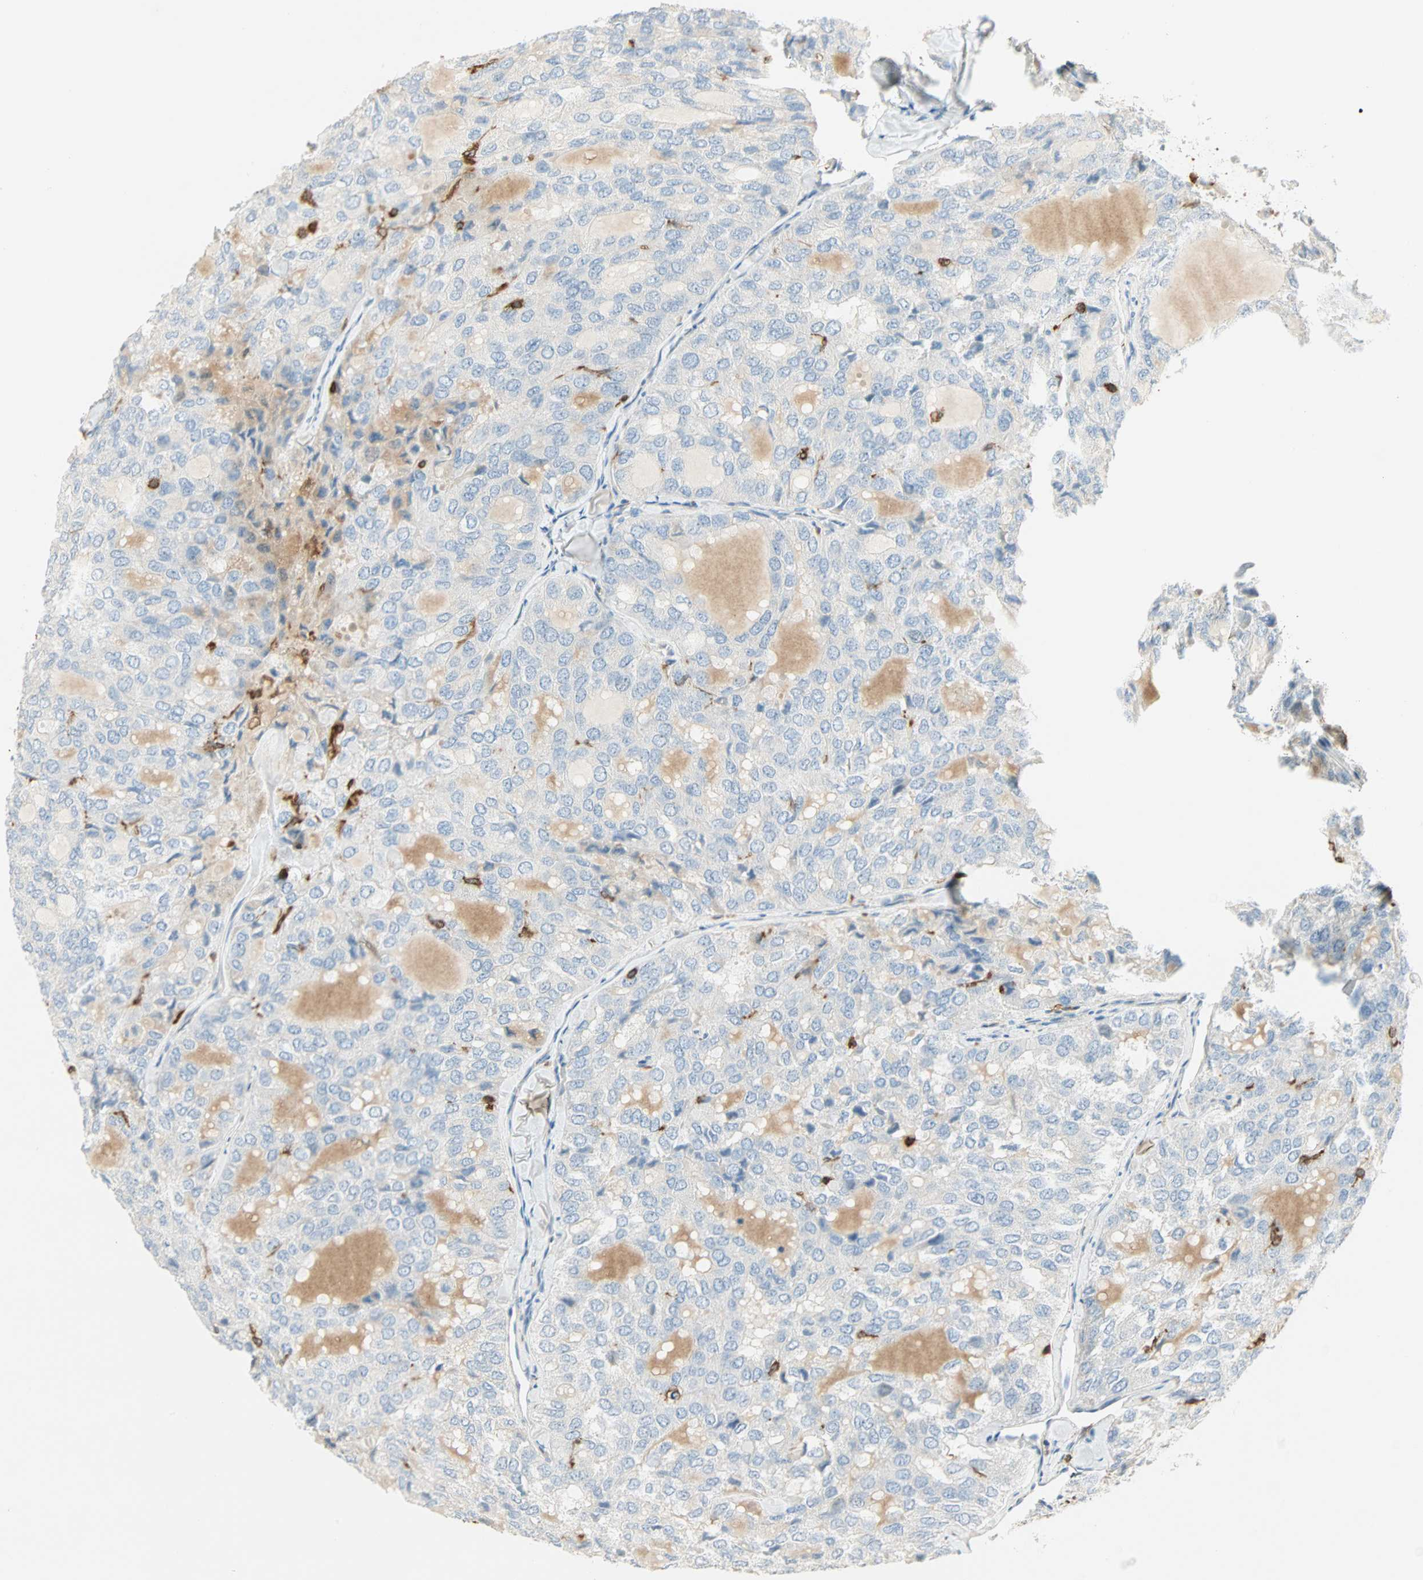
{"staining": {"intensity": "negative", "quantity": "none", "location": "none"}, "tissue": "thyroid cancer", "cell_type": "Tumor cells", "image_type": "cancer", "snomed": [{"axis": "morphology", "description": "Follicular adenoma carcinoma, NOS"}, {"axis": "topography", "description": "Thyroid gland"}], "caption": "Immunohistochemical staining of thyroid cancer (follicular adenoma carcinoma) displays no significant expression in tumor cells.", "gene": "FMNL1", "patient": {"sex": "male", "age": 75}}